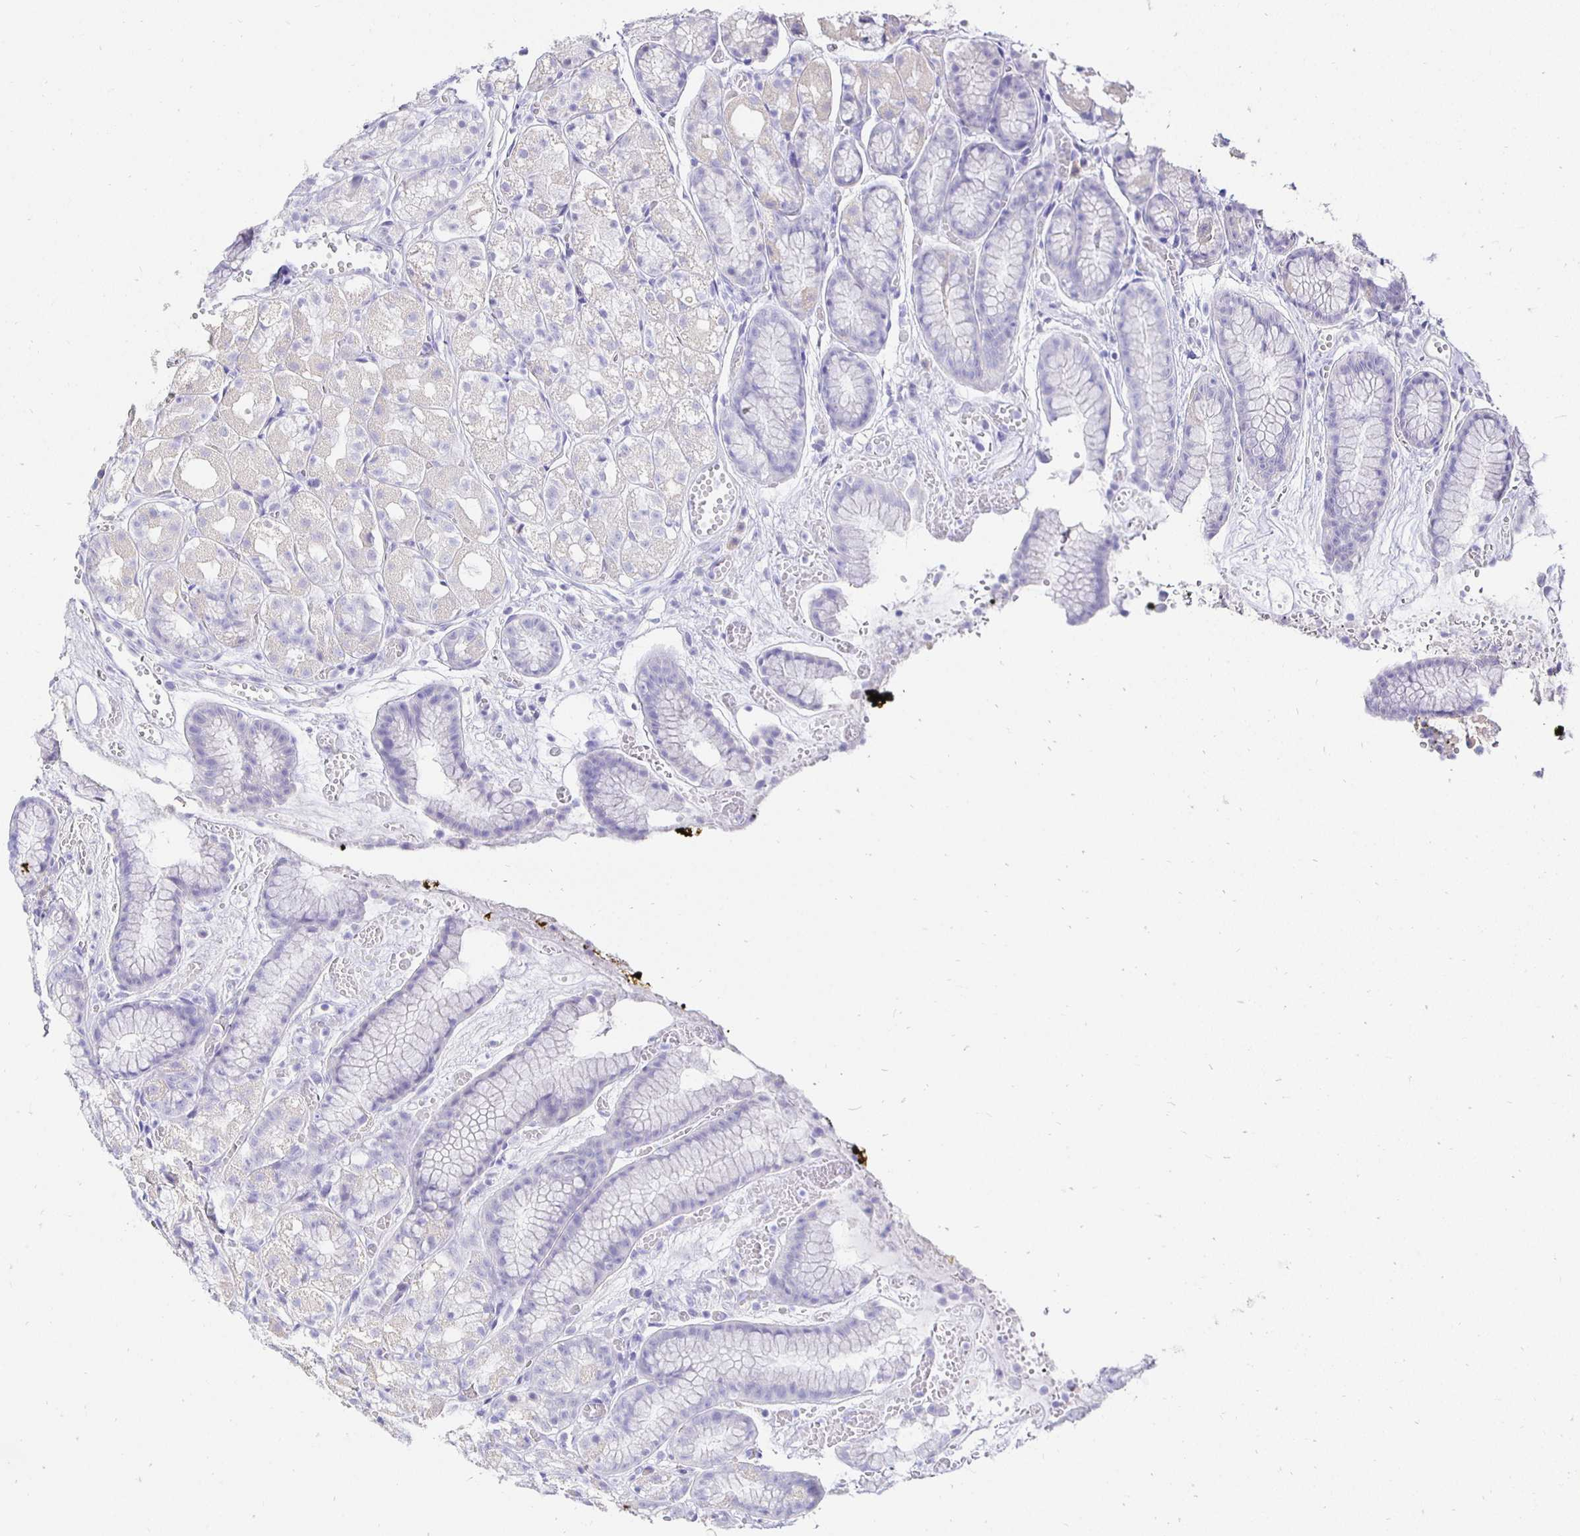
{"staining": {"intensity": "weak", "quantity": "25%-75%", "location": "cytoplasmic/membranous"}, "tissue": "stomach", "cell_type": "Glandular cells", "image_type": "normal", "snomed": [{"axis": "morphology", "description": "Normal tissue, NOS"}, {"axis": "topography", "description": "Smooth muscle"}, {"axis": "topography", "description": "Stomach"}], "caption": "The histopathology image displays staining of benign stomach, revealing weak cytoplasmic/membranous protein expression (brown color) within glandular cells. The protein of interest is shown in brown color, while the nuclei are stained blue.", "gene": "UMOD", "patient": {"sex": "male", "age": 70}}